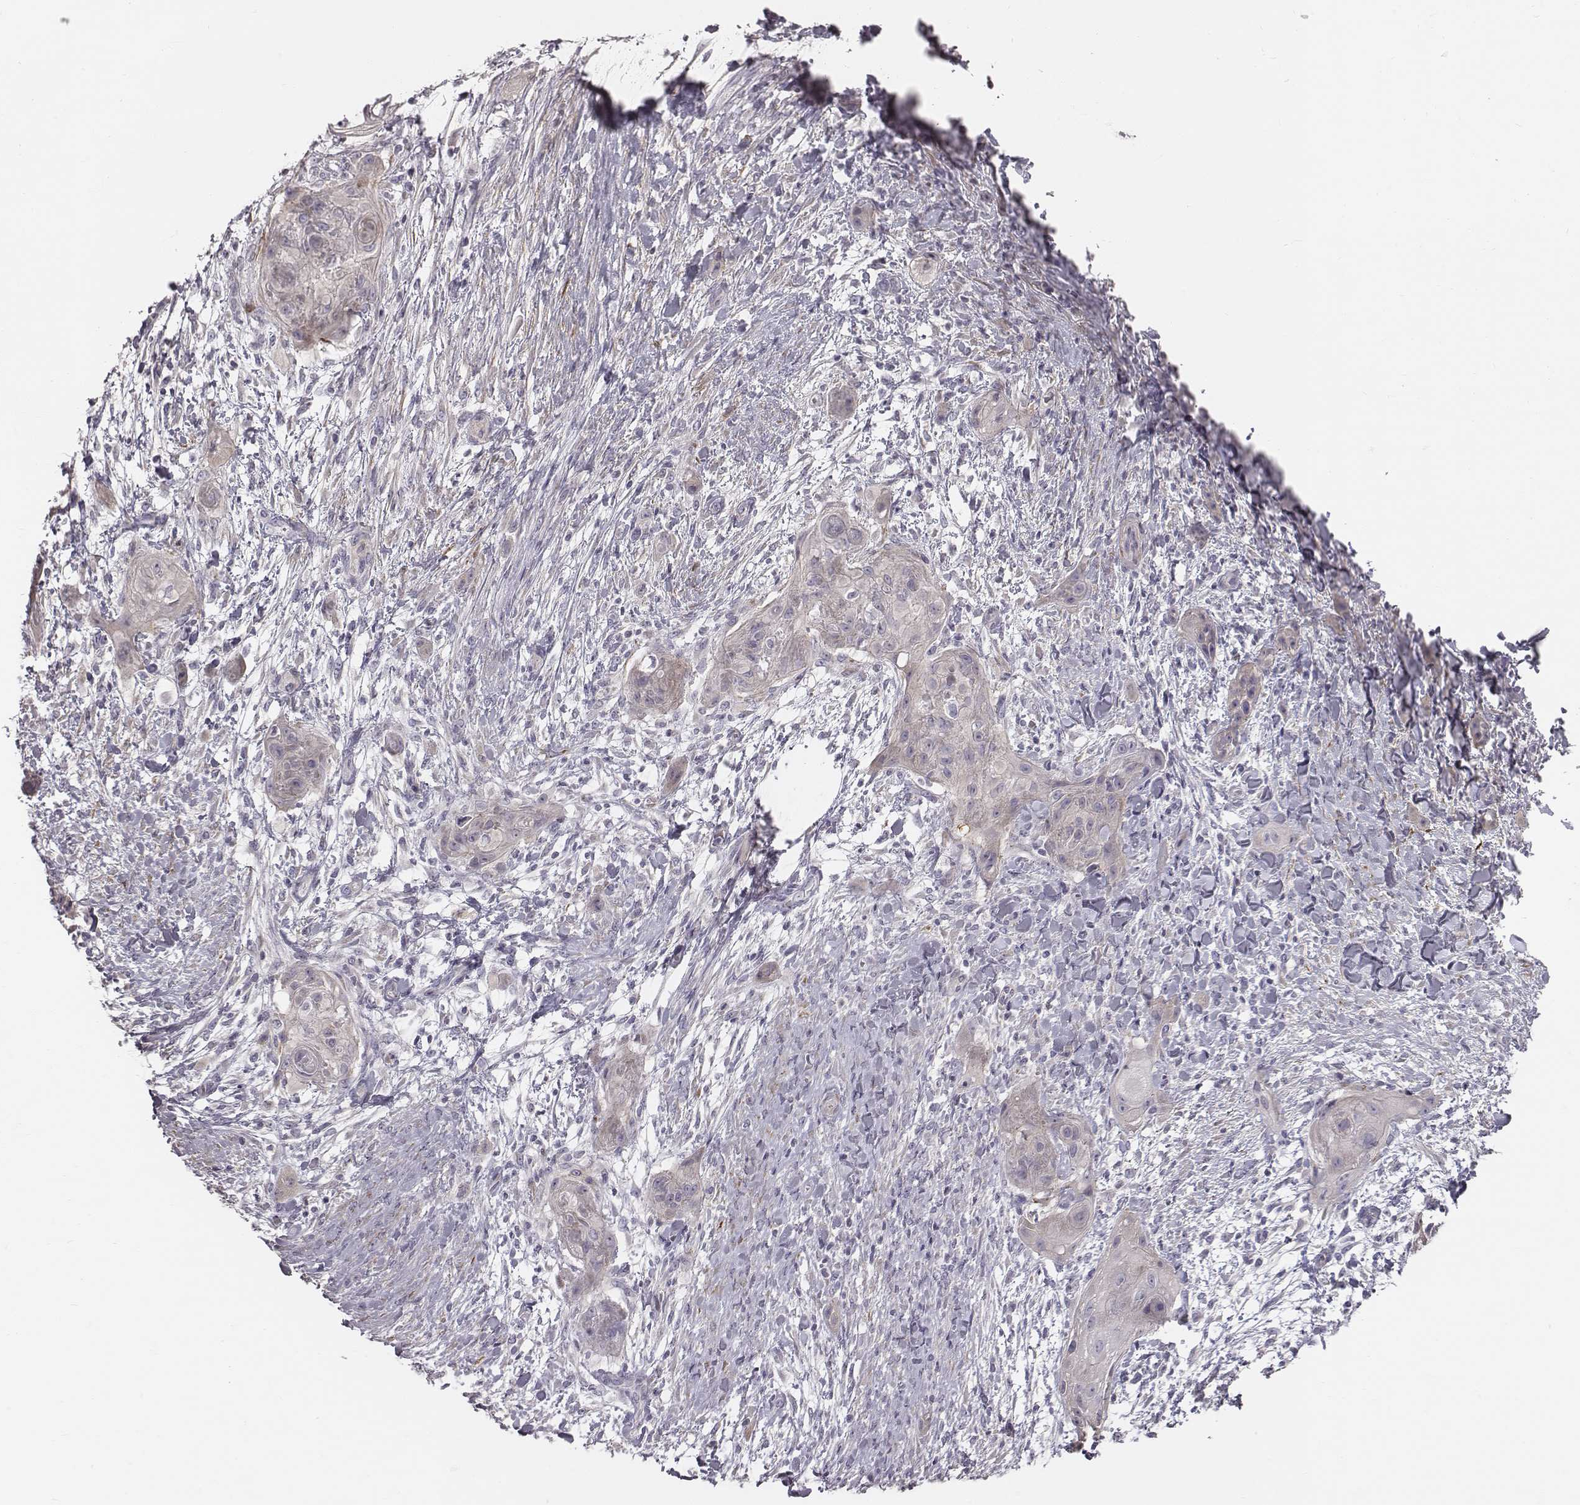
{"staining": {"intensity": "negative", "quantity": "none", "location": "none"}, "tissue": "skin cancer", "cell_type": "Tumor cells", "image_type": "cancer", "snomed": [{"axis": "morphology", "description": "Squamous cell carcinoma, NOS"}, {"axis": "topography", "description": "Skin"}], "caption": "A micrograph of human skin cancer is negative for staining in tumor cells.", "gene": "PRKCZ", "patient": {"sex": "male", "age": 62}}